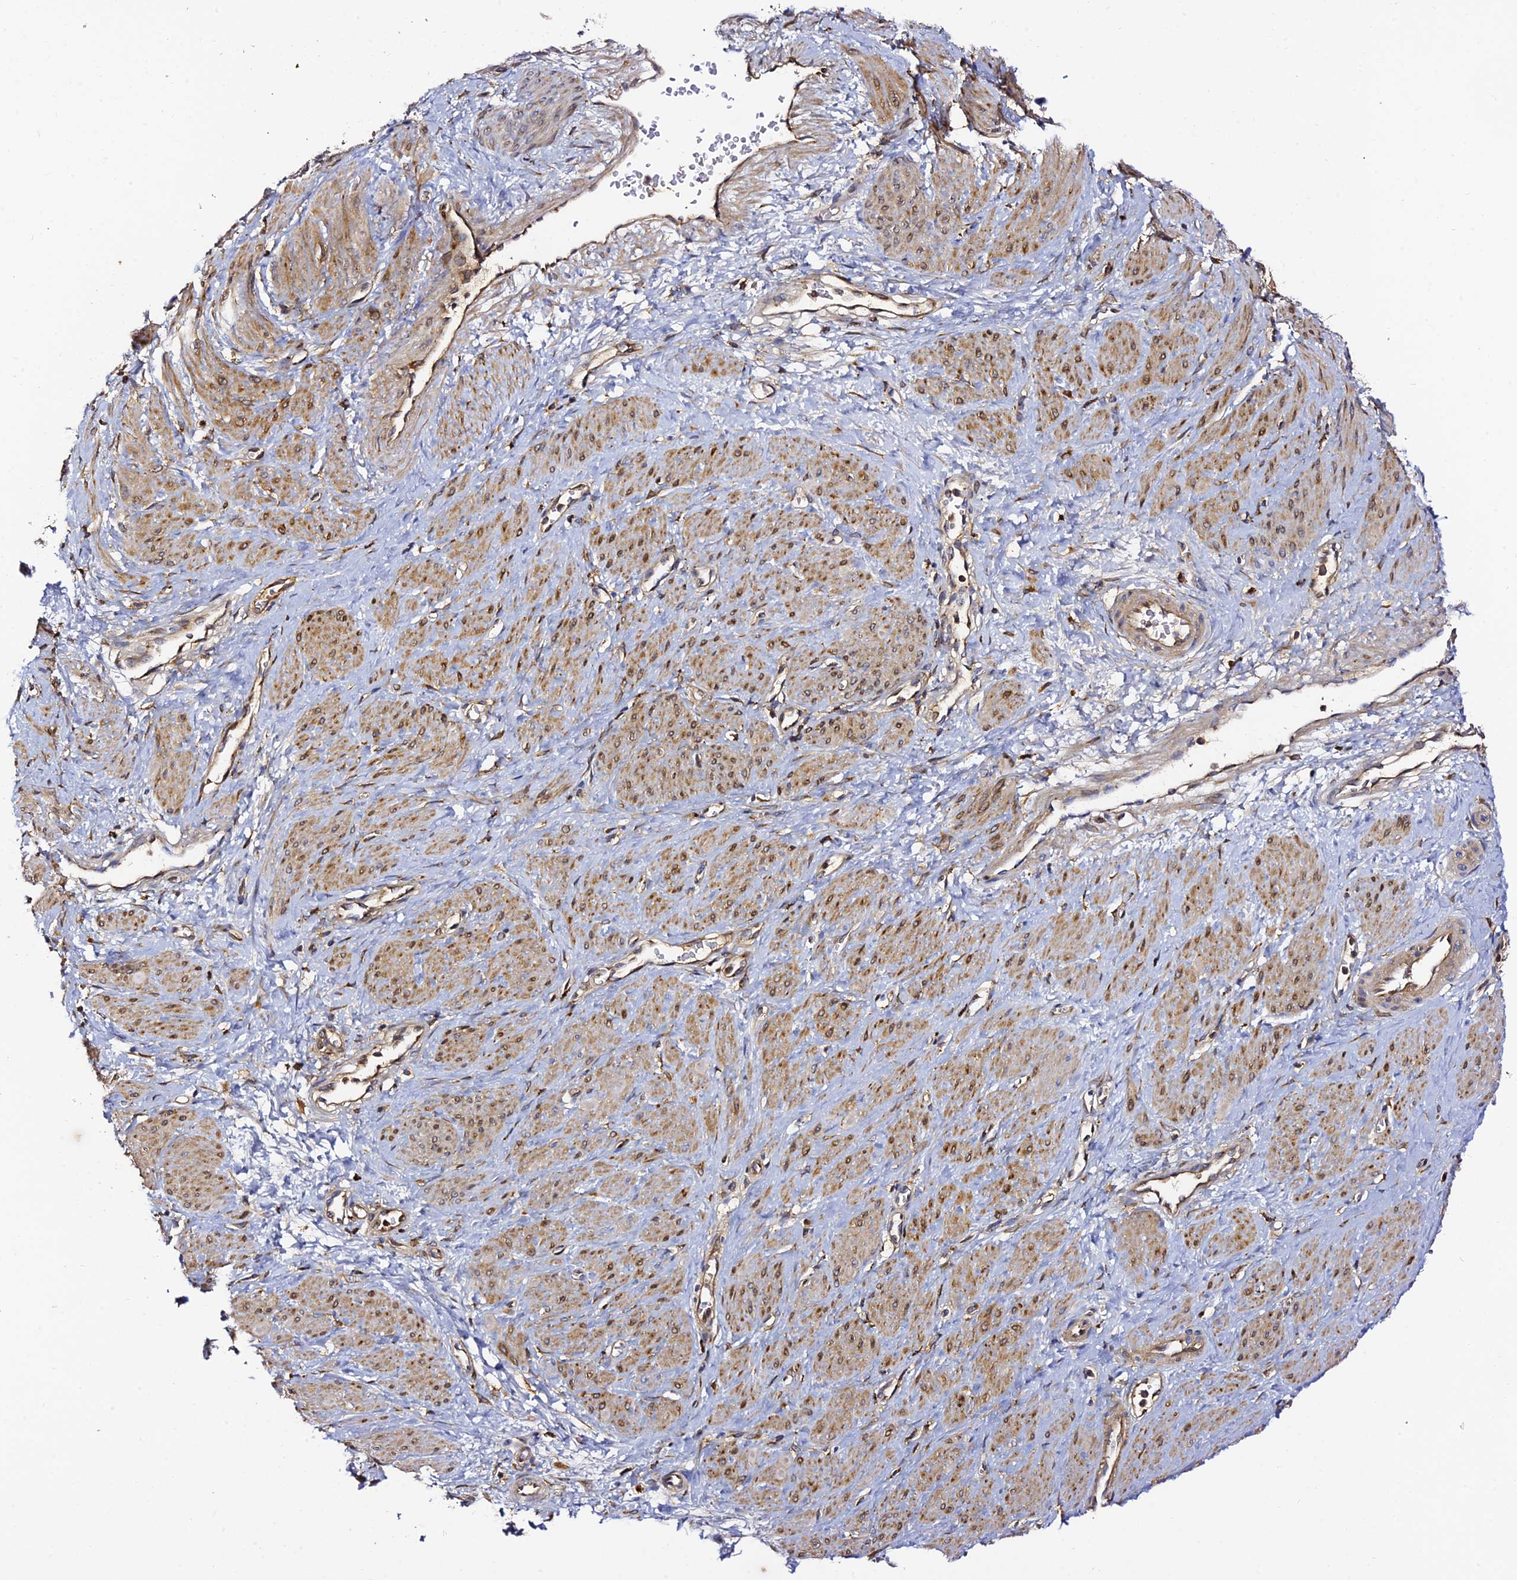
{"staining": {"intensity": "moderate", "quantity": "25%-75%", "location": "cytoplasmic/membranous"}, "tissue": "smooth muscle", "cell_type": "Smooth muscle cells", "image_type": "normal", "snomed": [{"axis": "morphology", "description": "Normal tissue, NOS"}, {"axis": "topography", "description": "Smooth muscle"}, {"axis": "topography", "description": "Uterus"}], "caption": "DAB immunohistochemical staining of normal smooth muscle reveals moderate cytoplasmic/membranous protein staining in approximately 25%-75% of smooth muscle cells. (DAB IHC with brightfield microscopy, high magnification).", "gene": "TRPV2", "patient": {"sex": "female", "age": 39}}